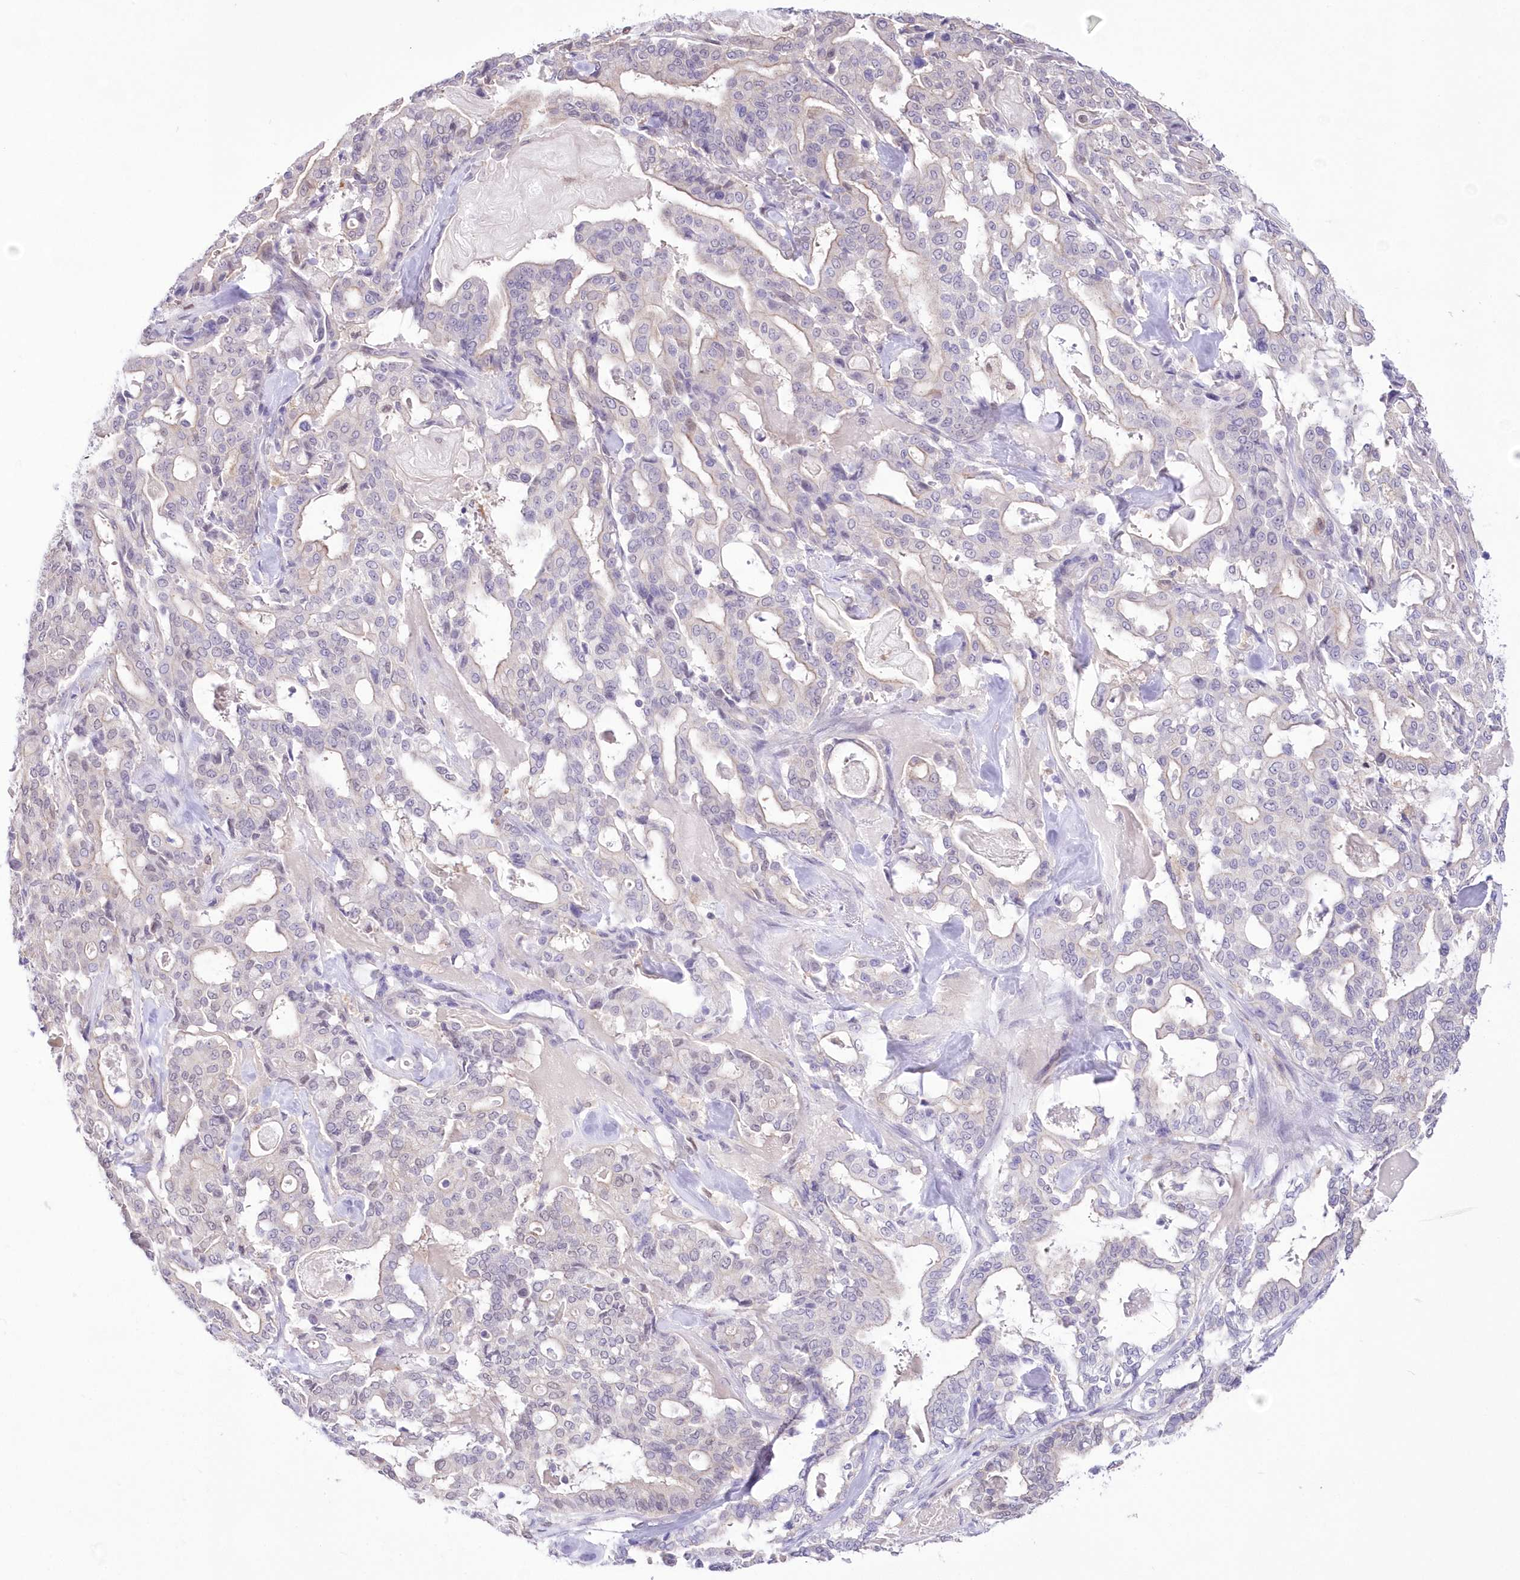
{"staining": {"intensity": "negative", "quantity": "none", "location": "none"}, "tissue": "pancreatic cancer", "cell_type": "Tumor cells", "image_type": "cancer", "snomed": [{"axis": "morphology", "description": "Adenocarcinoma, NOS"}, {"axis": "topography", "description": "Pancreas"}], "caption": "IHC image of neoplastic tissue: human adenocarcinoma (pancreatic) stained with DAB demonstrates no significant protein positivity in tumor cells.", "gene": "UBA6", "patient": {"sex": "male", "age": 63}}